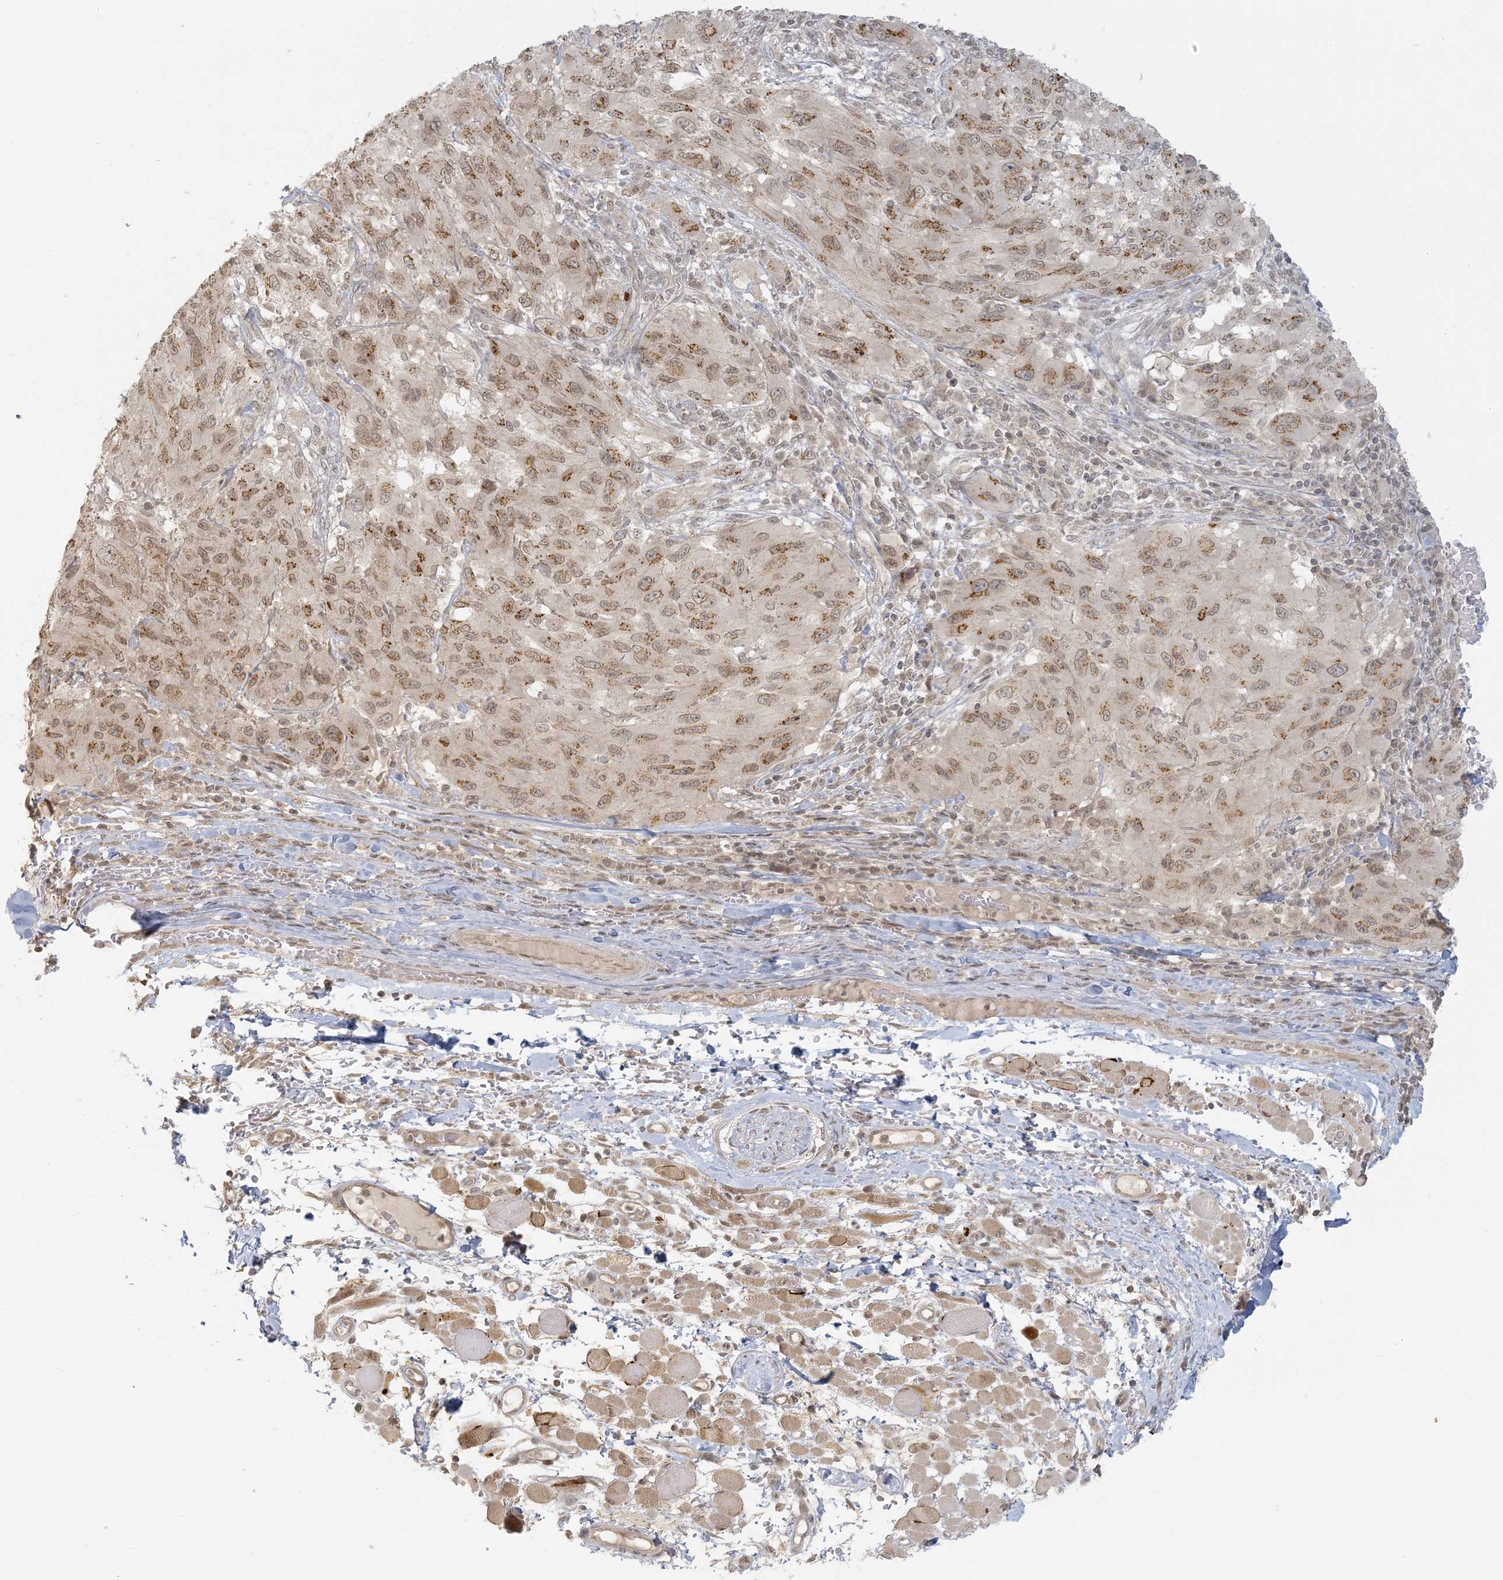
{"staining": {"intensity": "moderate", "quantity": ">75%", "location": "cytoplasmic/membranous"}, "tissue": "melanoma", "cell_type": "Tumor cells", "image_type": "cancer", "snomed": [{"axis": "morphology", "description": "Malignant melanoma, NOS"}, {"axis": "topography", "description": "Skin"}], "caption": "Malignant melanoma was stained to show a protein in brown. There is medium levels of moderate cytoplasmic/membranous expression in about >75% of tumor cells.", "gene": "LIPT1", "patient": {"sex": "female", "age": 91}}